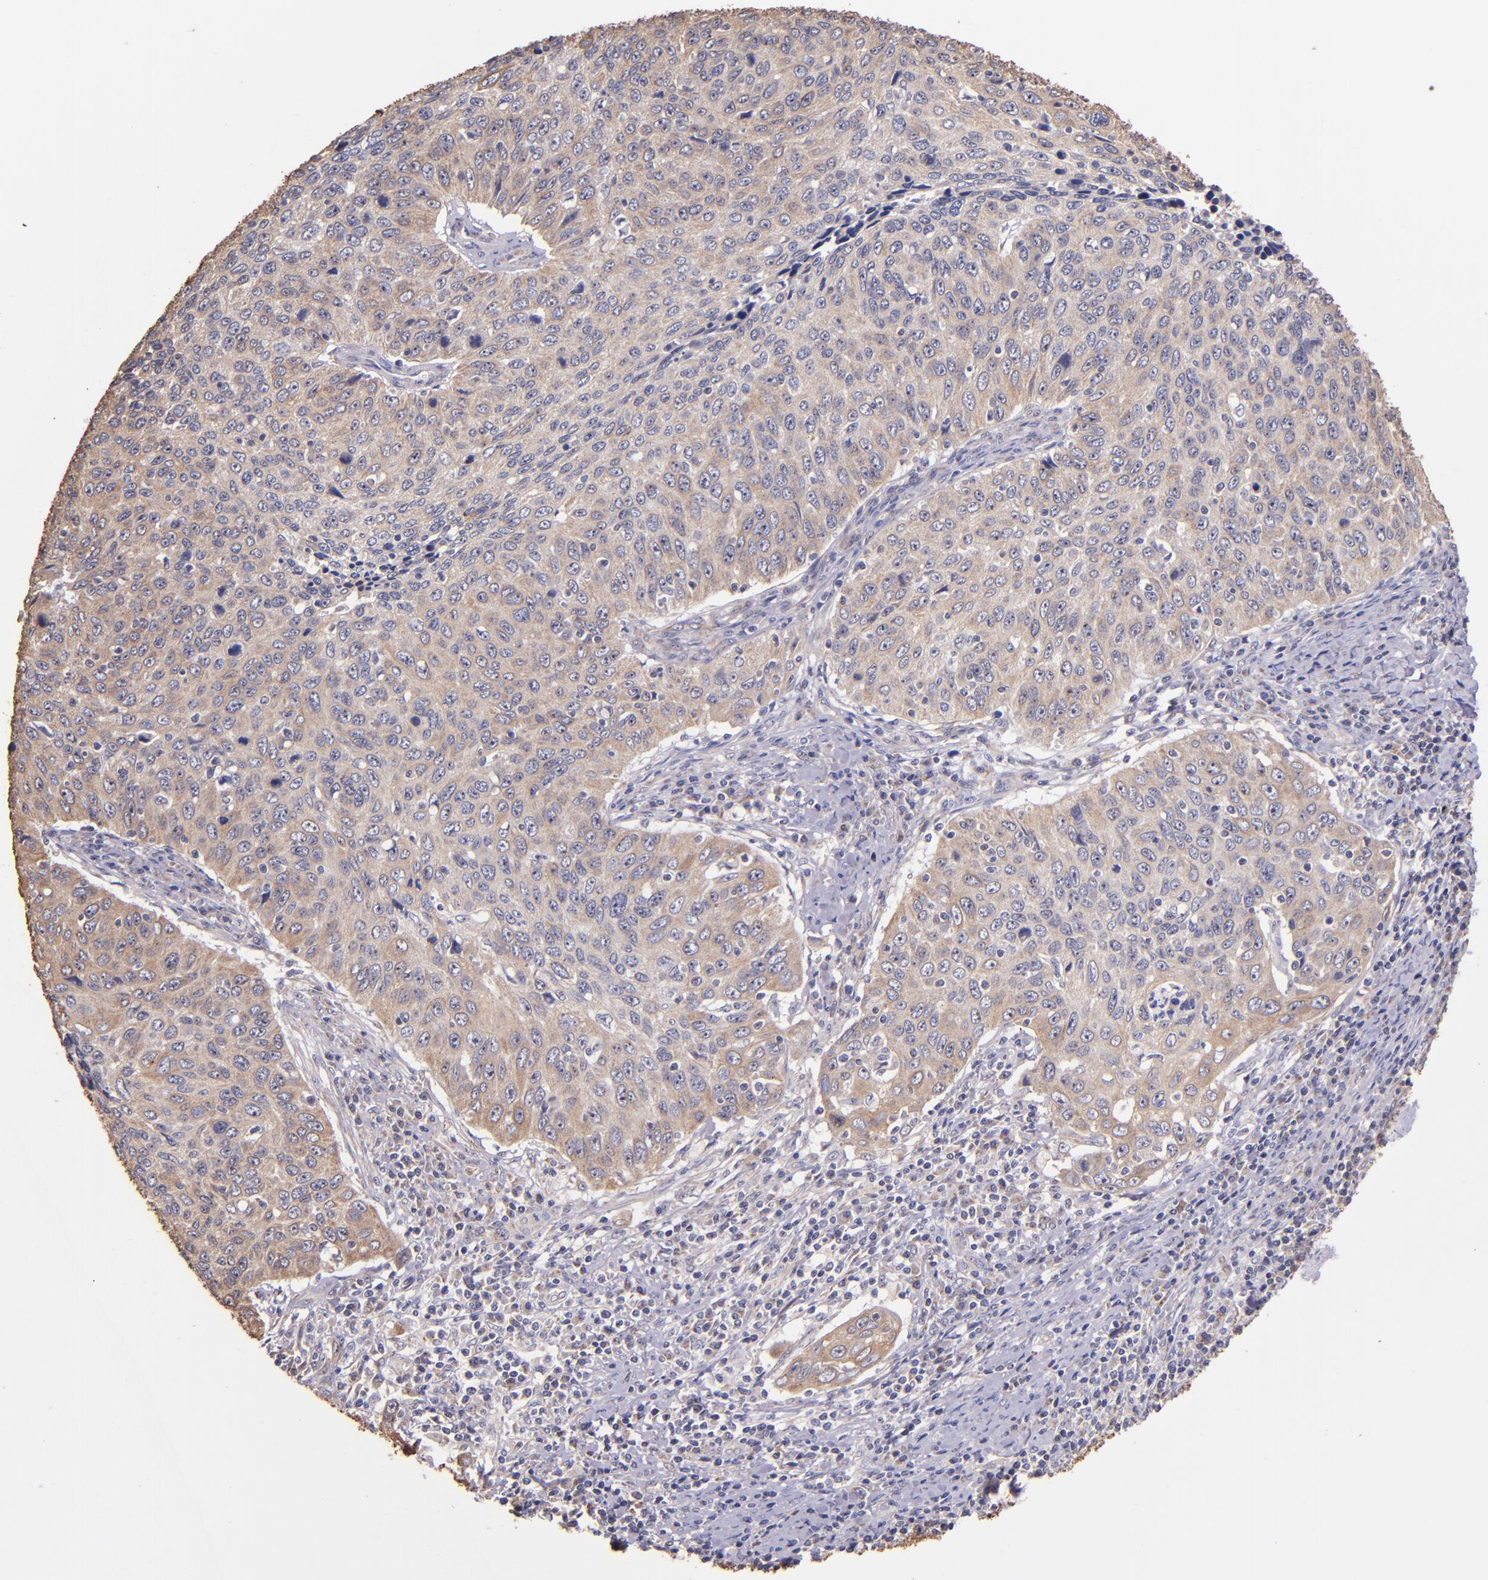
{"staining": {"intensity": "moderate", "quantity": ">75%", "location": "cytoplasmic/membranous"}, "tissue": "cervical cancer", "cell_type": "Tumor cells", "image_type": "cancer", "snomed": [{"axis": "morphology", "description": "Squamous cell carcinoma, NOS"}, {"axis": "topography", "description": "Cervix"}], "caption": "Human cervical cancer (squamous cell carcinoma) stained with a brown dye shows moderate cytoplasmic/membranous positive positivity in approximately >75% of tumor cells.", "gene": "SHC1", "patient": {"sex": "female", "age": 53}}